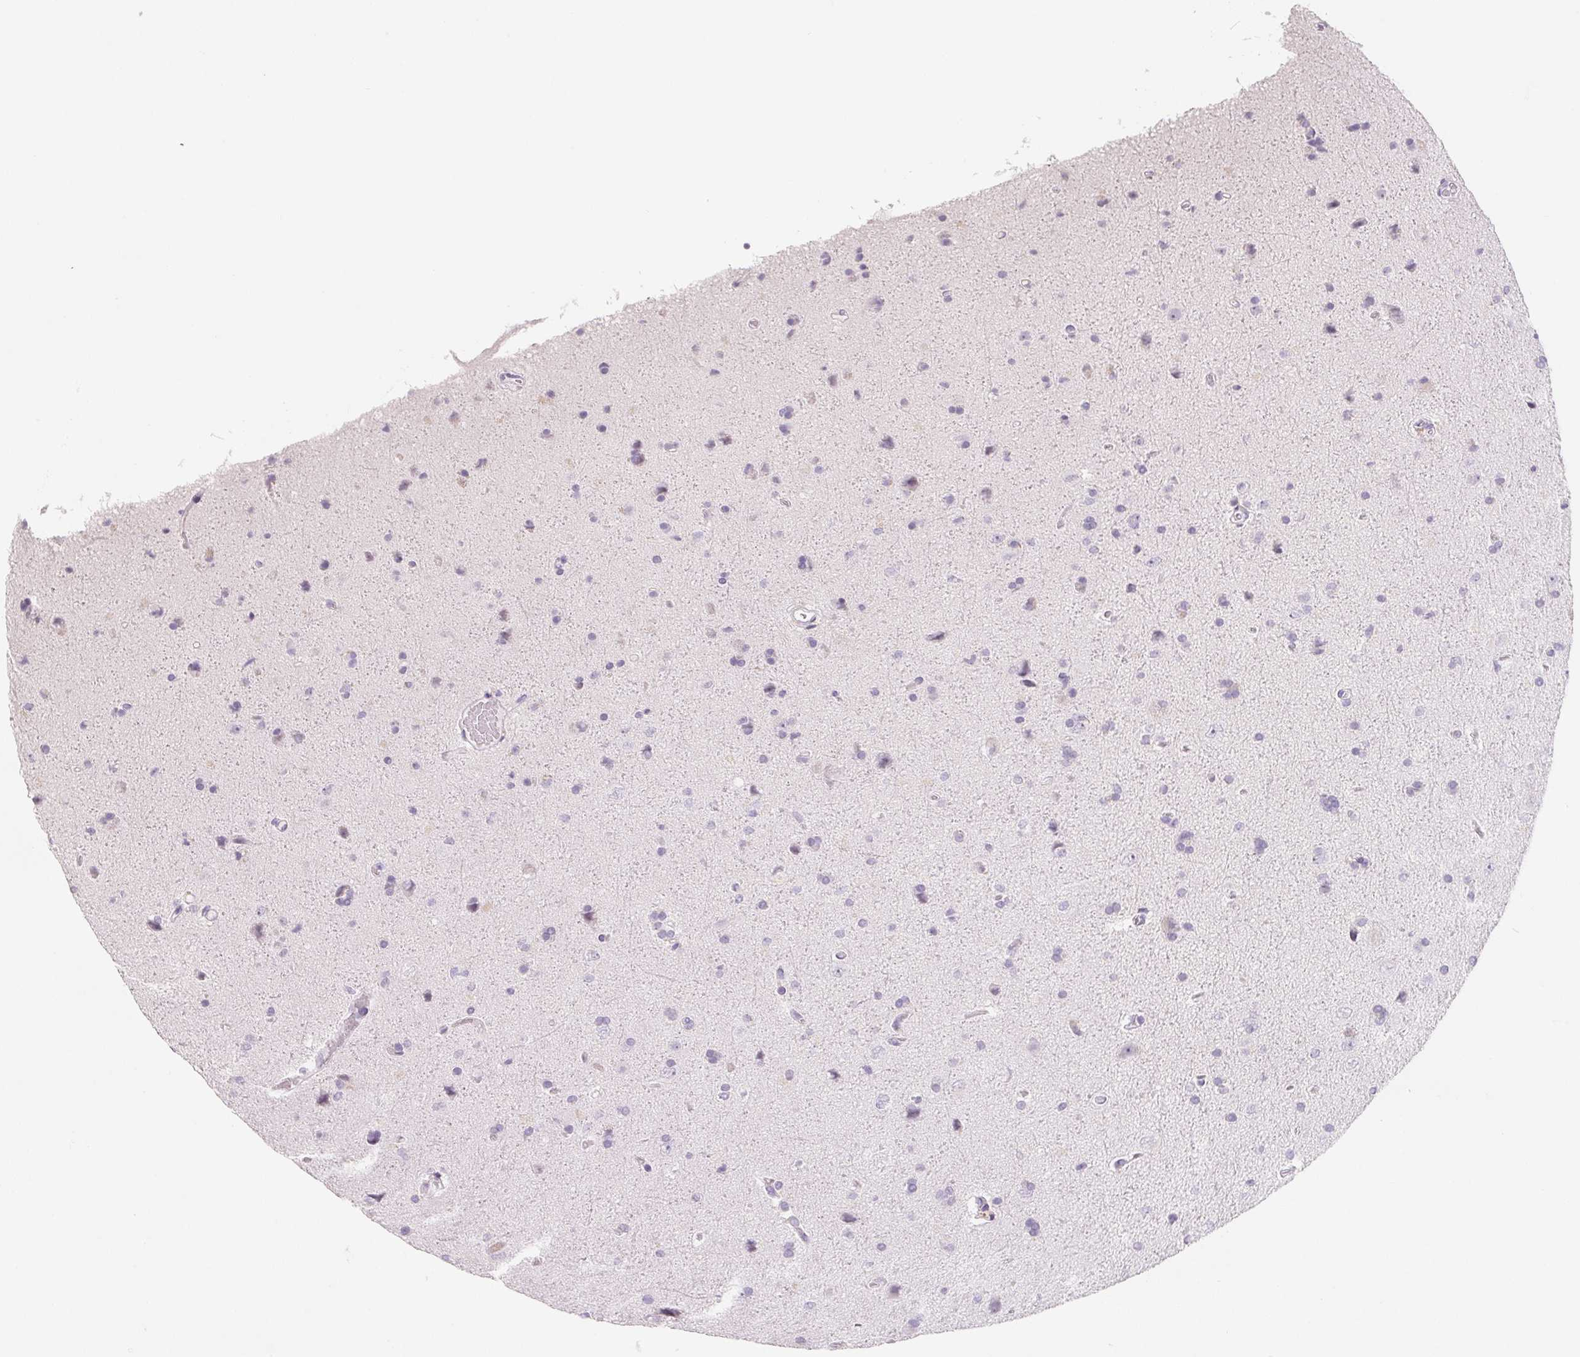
{"staining": {"intensity": "negative", "quantity": "none", "location": "none"}, "tissue": "glioma", "cell_type": "Tumor cells", "image_type": "cancer", "snomed": [{"axis": "morphology", "description": "Glioma, malignant, High grade"}, {"axis": "topography", "description": "Cerebral cortex"}], "caption": "The photomicrograph shows no significant expression in tumor cells of malignant high-grade glioma. Brightfield microscopy of immunohistochemistry (IHC) stained with DAB (3,3'-diaminobenzidine) (brown) and hematoxylin (blue), captured at high magnification.", "gene": "CD69", "patient": {"sex": "male", "age": 70}}